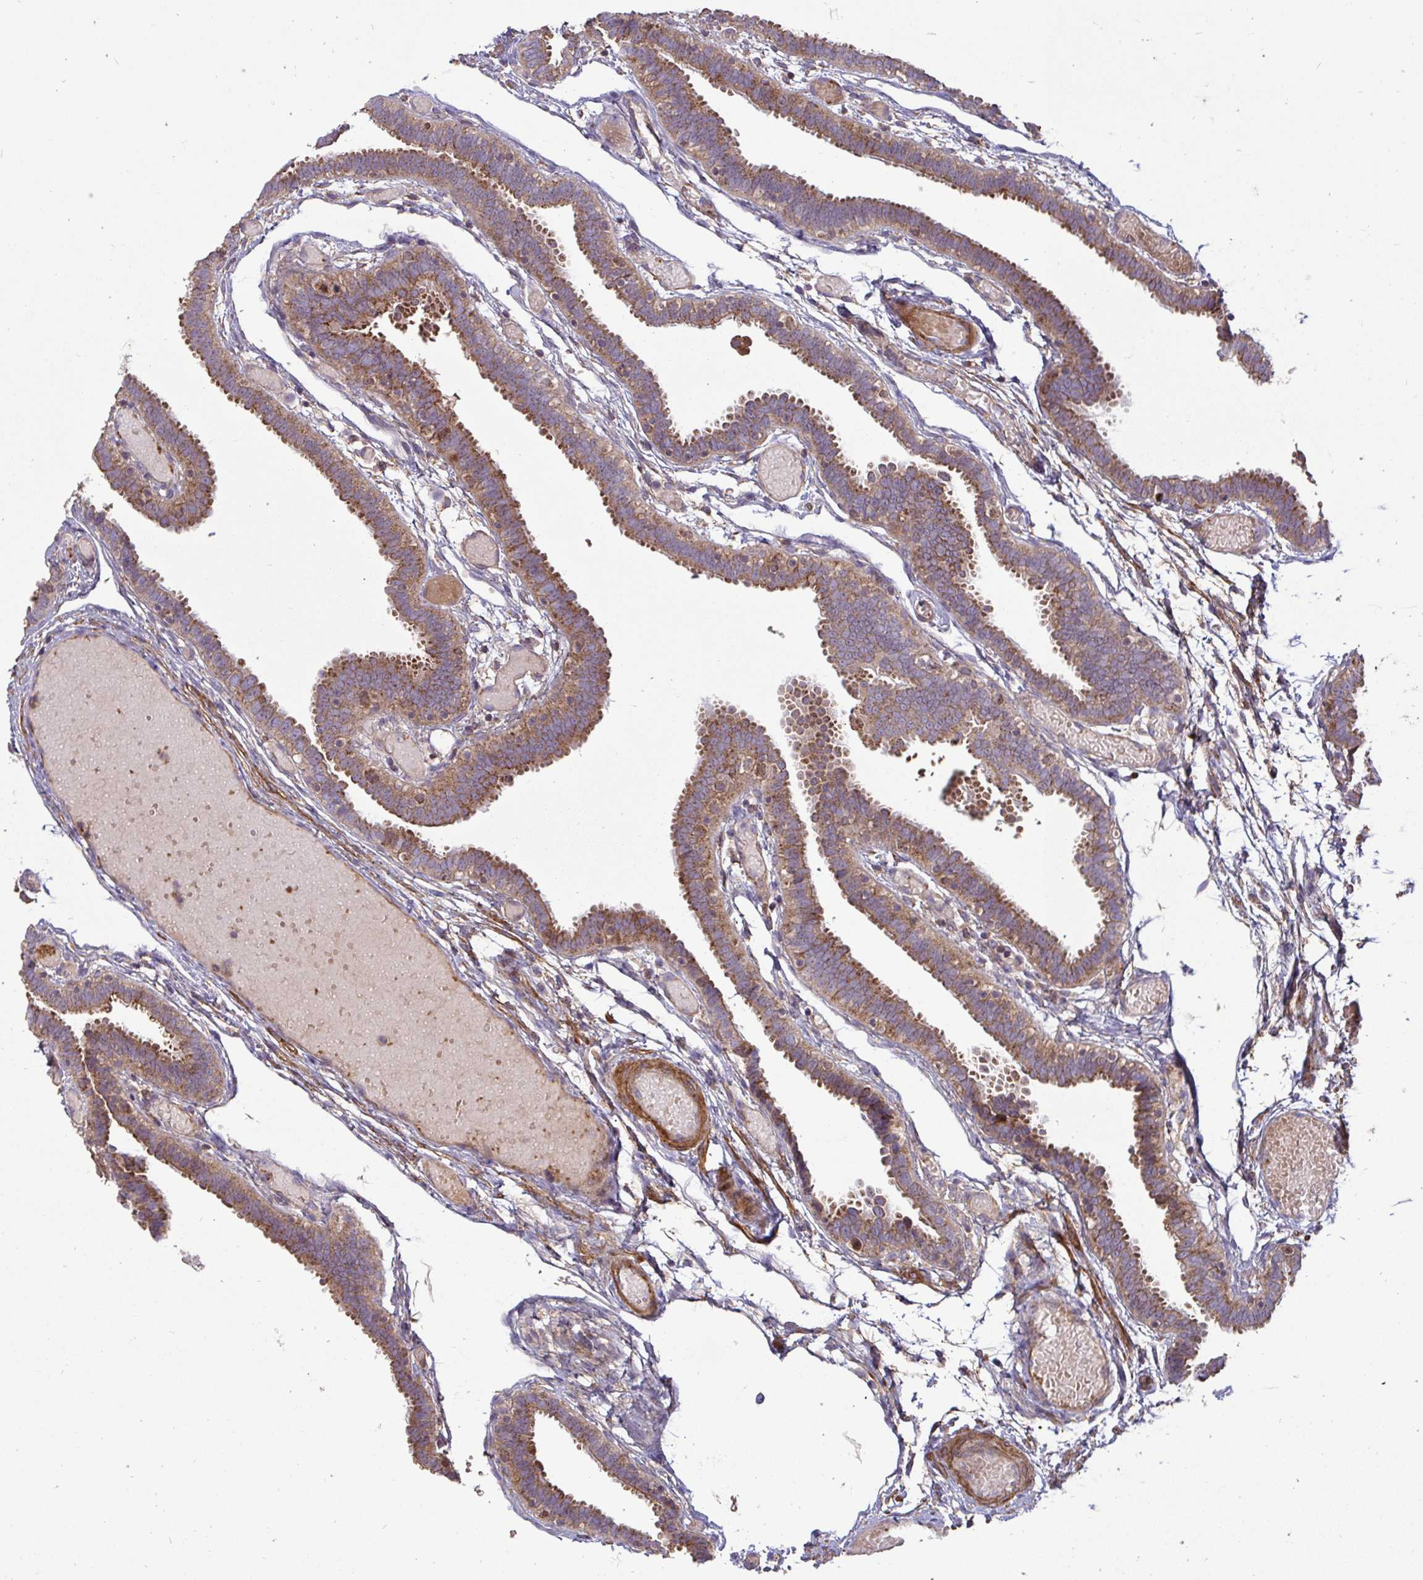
{"staining": {"intensity": "moderate", "quantity": ">75%", "location": "cytoplasmic/membranous"}, "tissue": "fallopian tube", "cell_type": "Glandular cells", "image_type": "normal", "snomed": [{"axis": "morphology", "description": "Normal tissue, NOS"}, {"axis": "topography", "description": "Fallopian tube"}], "caption": "The immunohistochemical stain shows moderate cytoplasmic/membranous expression in glandular cells of benign fallopian tube.", "gene": "SPRY1", "patient": {"sex": "female", "age": 37}}